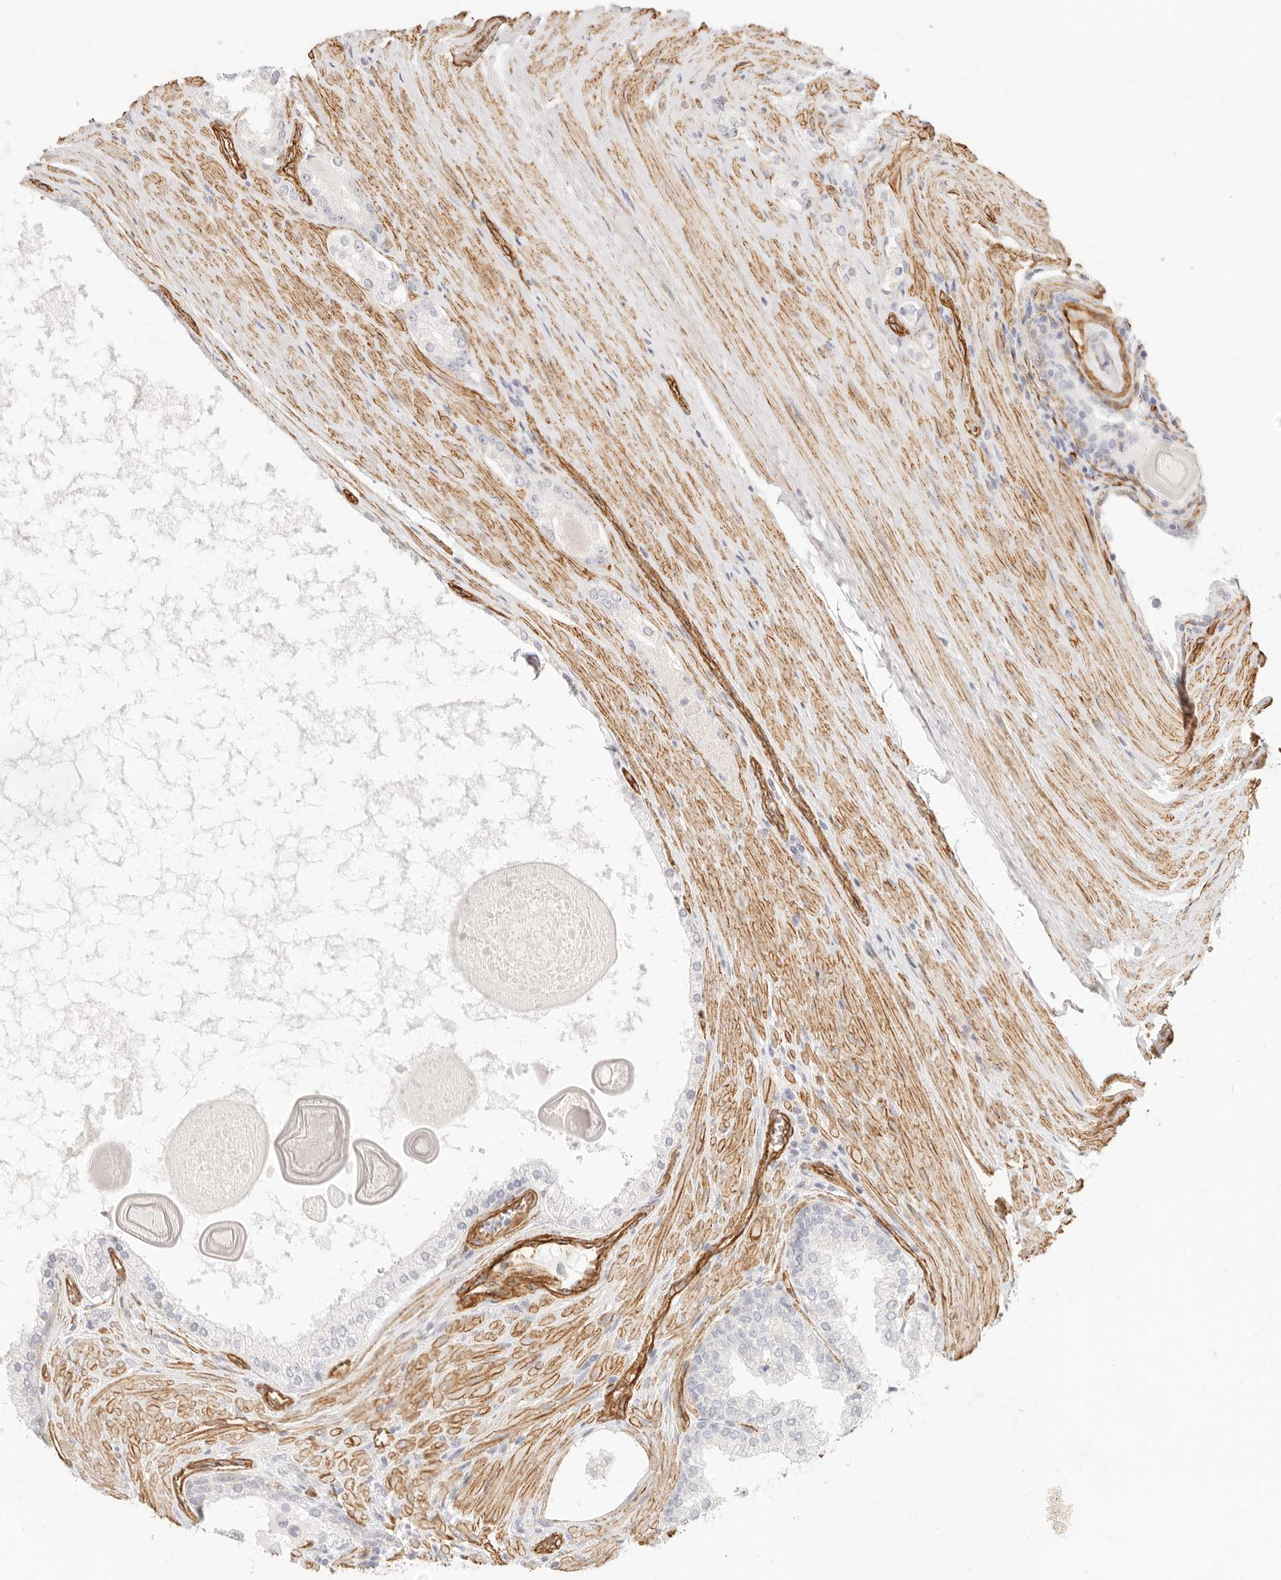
{"staining": {"intensity": "negative", "quantity": "none", "location": "none"}, "tissue": "prostate cancer", "cell_type": "Tumor cells", "image_type": "cancer", "snomed": [{"axis": "morphology", "description": "Adenocarcinoma, High grade"}, {"axis": "topography", "description": "Prostate"}], "caption": "The image reveals no significant expression in tumor cells of prostate high-grade adenocarcinoma. (DAB (3,3'-diaminobenzidine) IHC with hematoxylin counter stain).", "gene": "NUS1", "patient": {"sex": "male", "age": 60}}